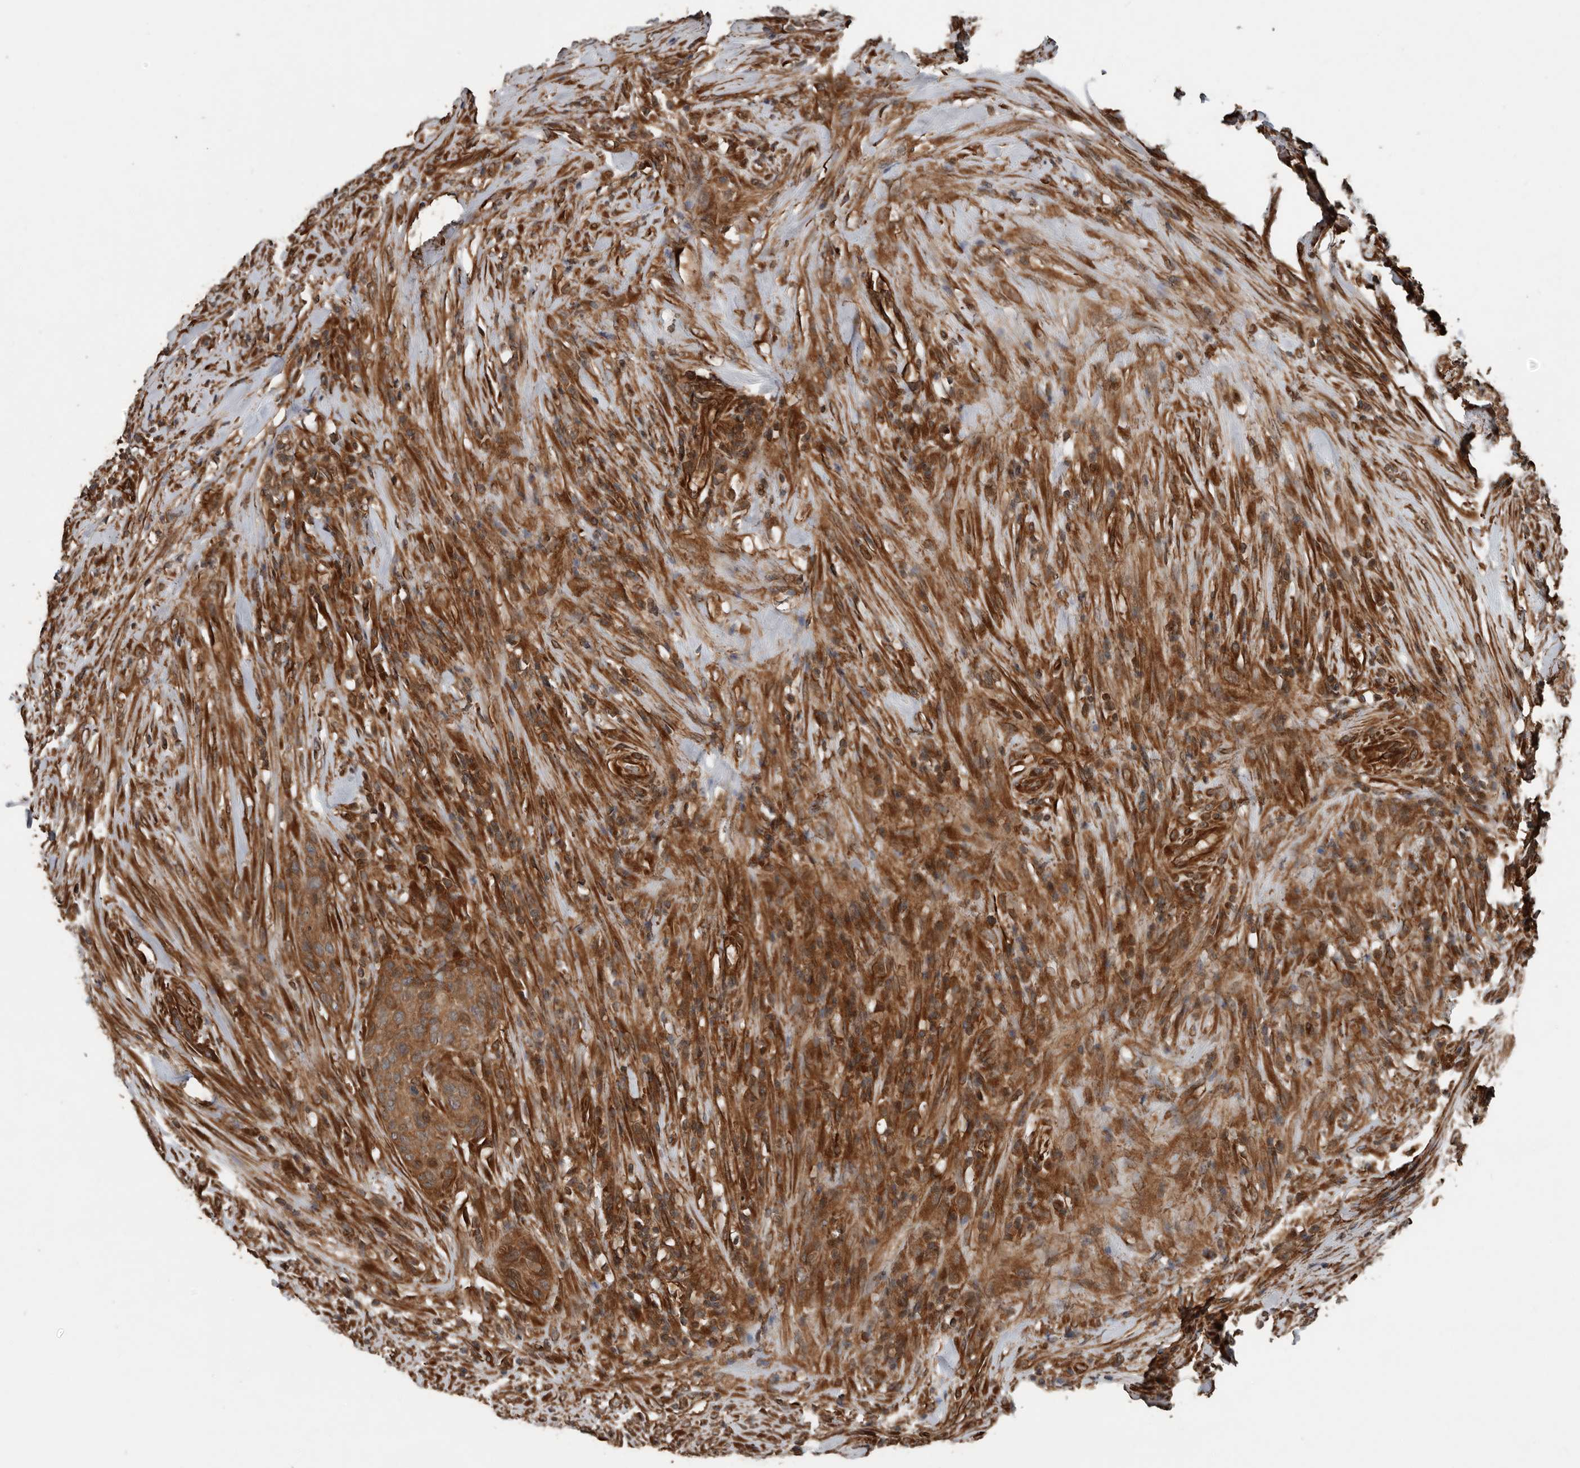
{"staining": {"intensity": "moderate", "quantity": ">75%", "location": "cytoplasmic/membranous"}, "tissue": "urothelial cancer", "cell_type": "Tumor cells", "image_type": "cancer", "snomed": [{"axis": "morphology", "description": "Urothelial carcinoma, High grade"}, {"axis": "topography", "description": "Urinary bladder"}], "caption": "High-magnification brightfield microscopy of high-grade urothelial carcinoma stained with DAB (3,3'-diaminobenzidine) (brown) and counterstained with hematoxylin (blue). tumor cells exhibit moderate cytoplasmic/membranous expression is present in about>75% of cells. The protein is stained brown, and the nuclei are stained in blue (DAB (3,3'-diaminobenzidine) IHC with brightfield microscopy, high magnification).", "gene": "YOD1", "patient": {"sex": "male", "age": 35}}